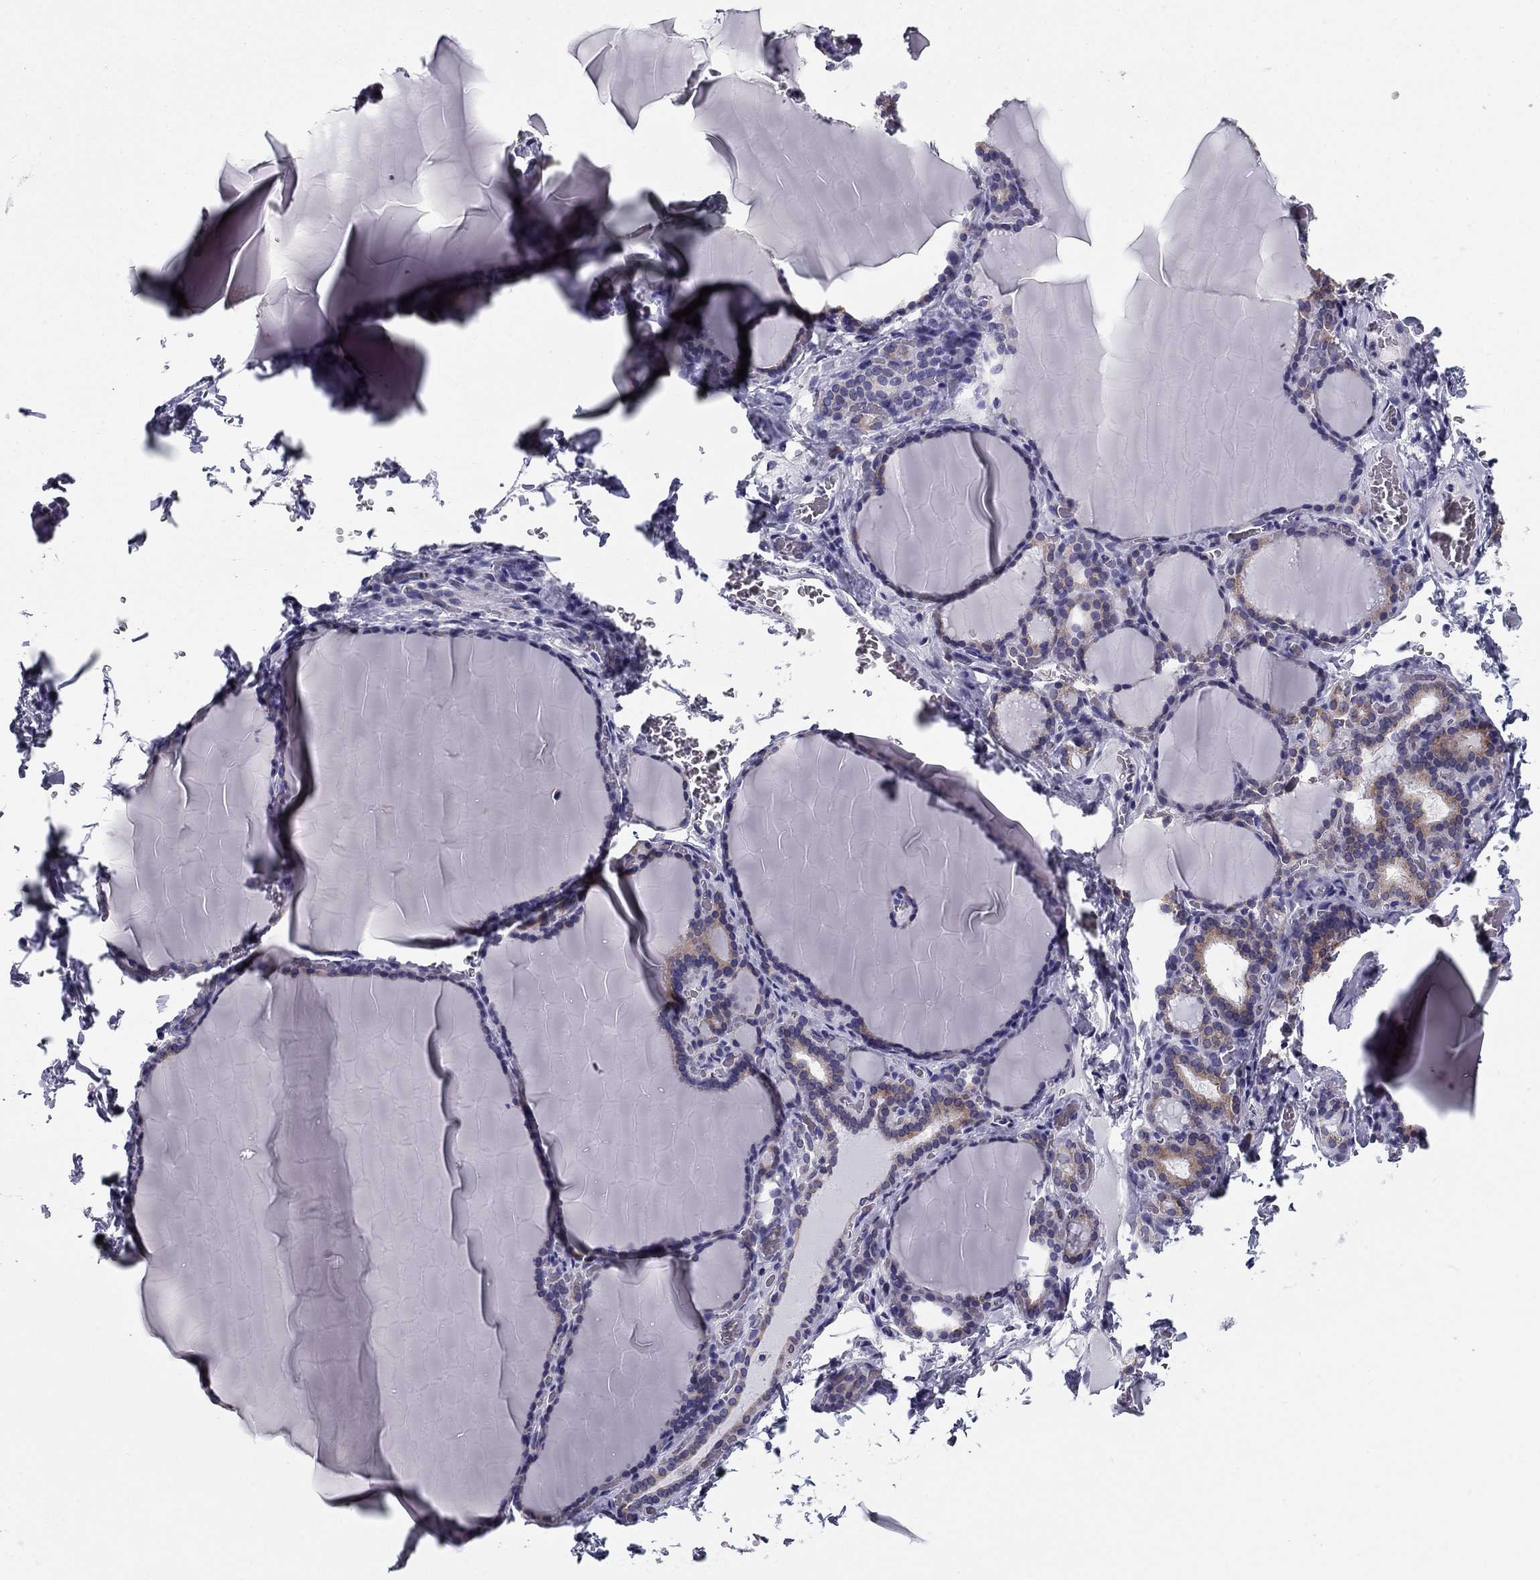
{"staining": {"intensity": "moderate", "quantity": "<25%", "location": "cytoplasmic/membranous"}, "tissue": "thyroid gland", "cell_type": "Glandular cells", "image_type": "normal", "snomed": [{"axis": "morphology", "description": "Normal tissue, NOS"}, {"axis": "morphology", "description": "Hyperplasia, NOS"}, {"axis": "topography", "description": "Thyroid gland"}], "caption": "Immunohistochemistry (IHC) (DAB) staining of benign thyroid gland displays moderate cytoplasmic/membranous protein expression in about <25% of glandular cells. (IHC, brightfield microscopy, high magnification).", "gene": "TMED3", "patient": {"sex": "female", "age": 27}}